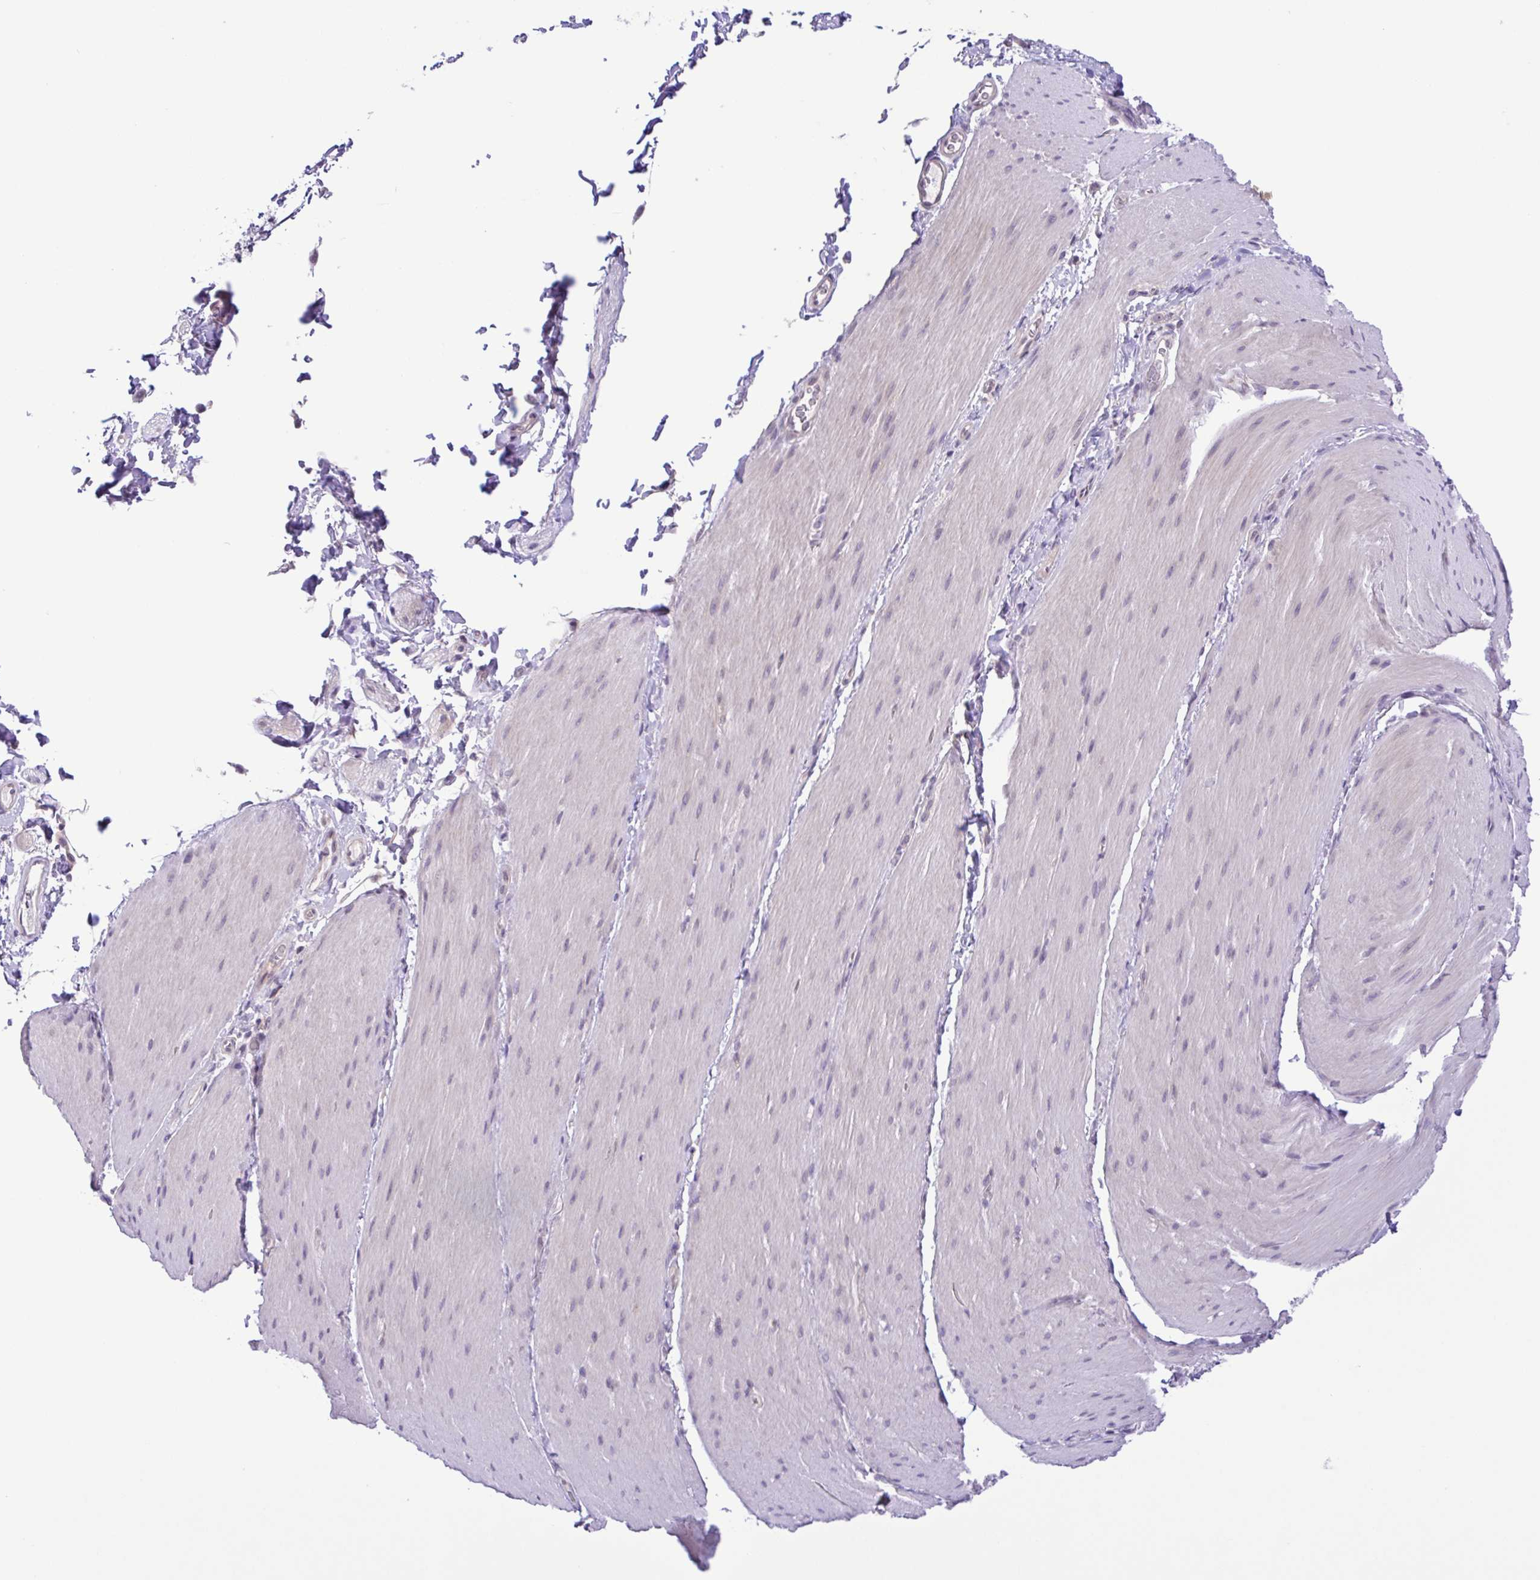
{"staining": {"intensity": "negative", "quantity": "none", "location": "none"}, "tissue": "smooth muscle", "cell_type": "Smooth muscle cells", "image_type": "normal", "snomed": [{"axis": "morphology", "description": "Normal tissue, NOS"}, {"axis": "topography", "description": "Smooth muscle"}, {"axis": "topography", "description": "Colon"}], "caption": "An immunohistochemistry (IHC) photomicrograph of benign smooth muscle is shown. There is no staining in smooth muscle cells of smooth muscle.", "gene": "IL1RN", "patient": {"sex": "male", "age": 73}}